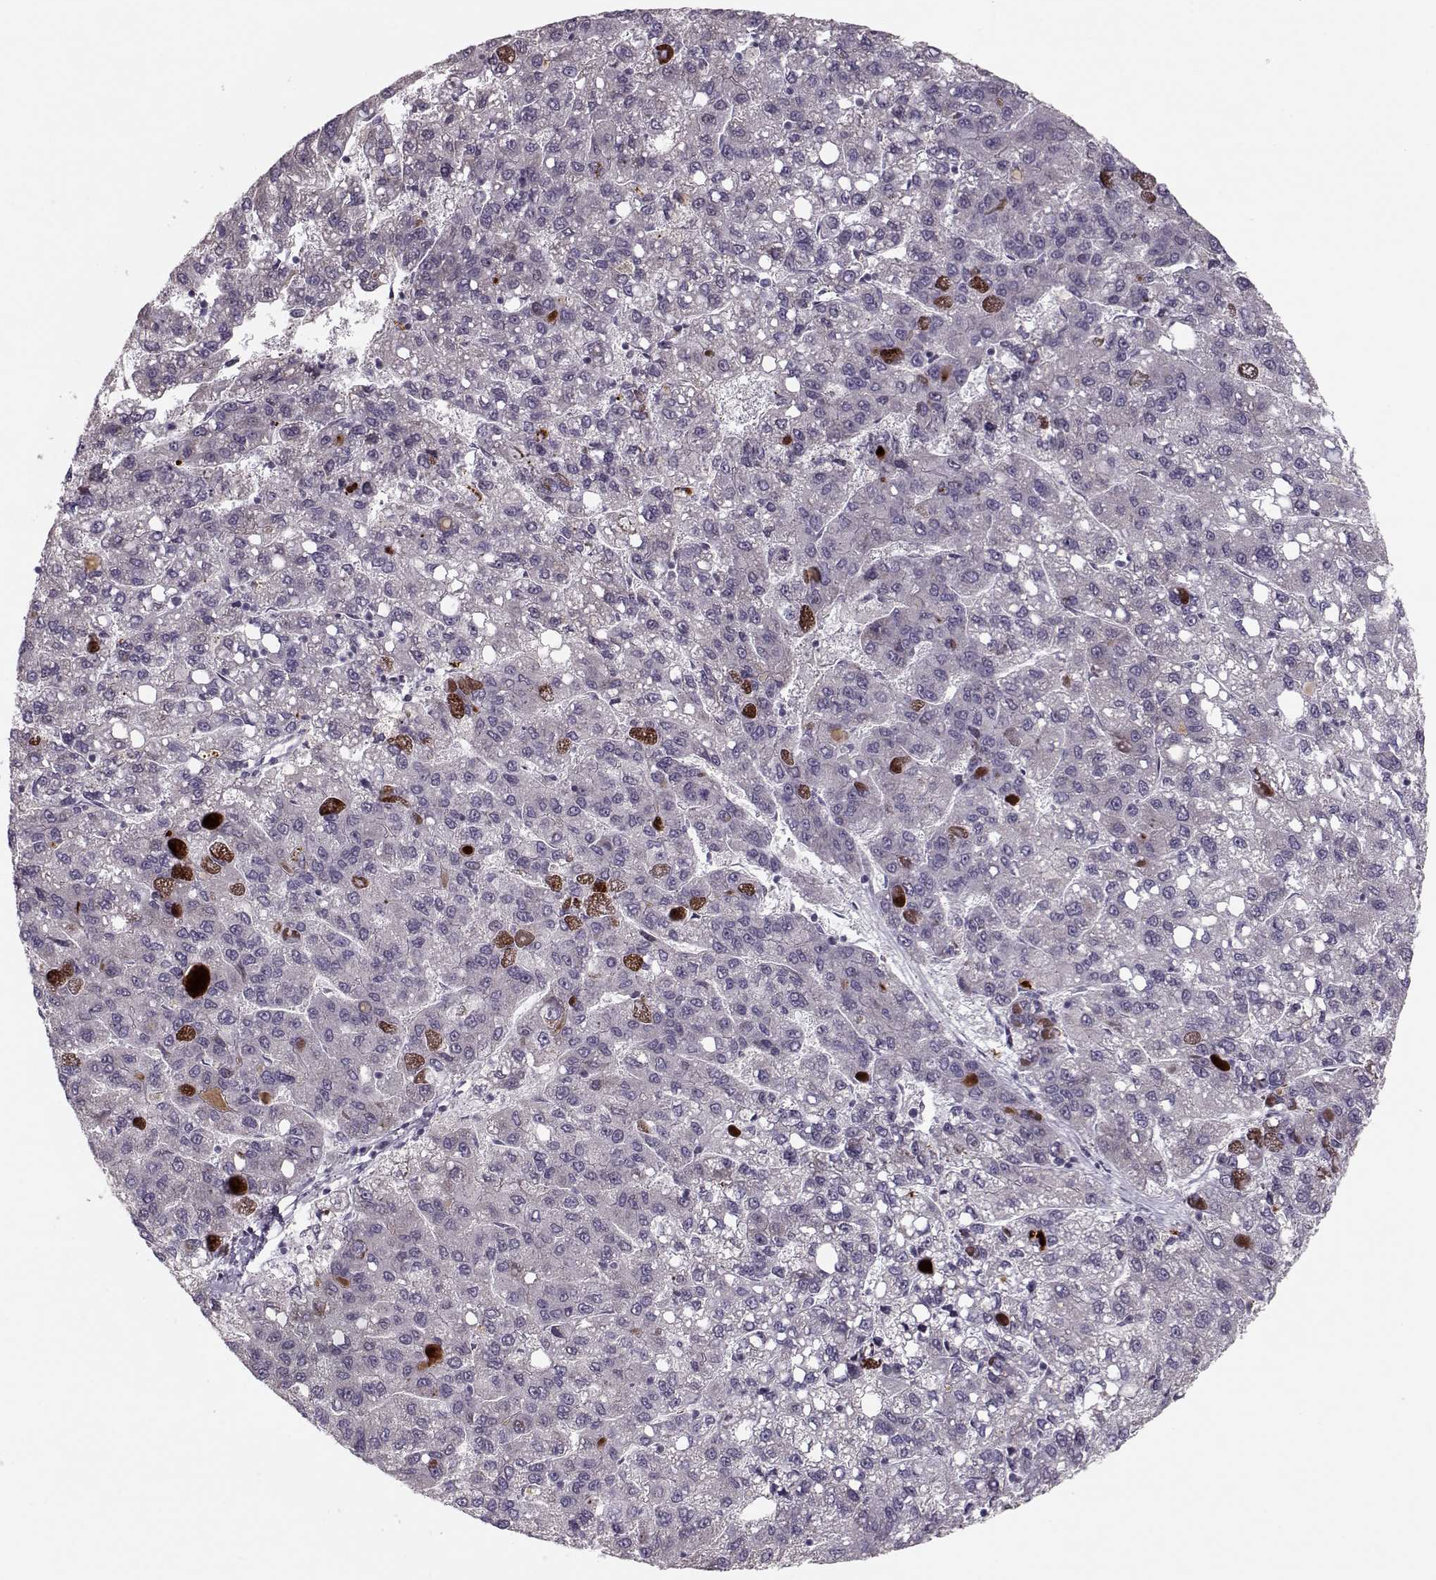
{"staining": {"intensity": "negative", "quantity": "none", "location": "none"}, "tissue": "liver cancer", "cell_type": "Tumor cells", "image_type": "cancer", "snomed": [{"axis": "morphology", "description": "Carcinoma, Hepatocellular, NOS"}, {"axis": "topography", "description": "Liver"}], "caption": "An immunohistochemistry (IHC) micrograph of hepatocellular carcinoma (liver) is shown. There is no staining in tumor cells of hepatocellular carcinoma (liver).", "gene": "DNAI3", "patient": {"sex": "female", "age": 82}}